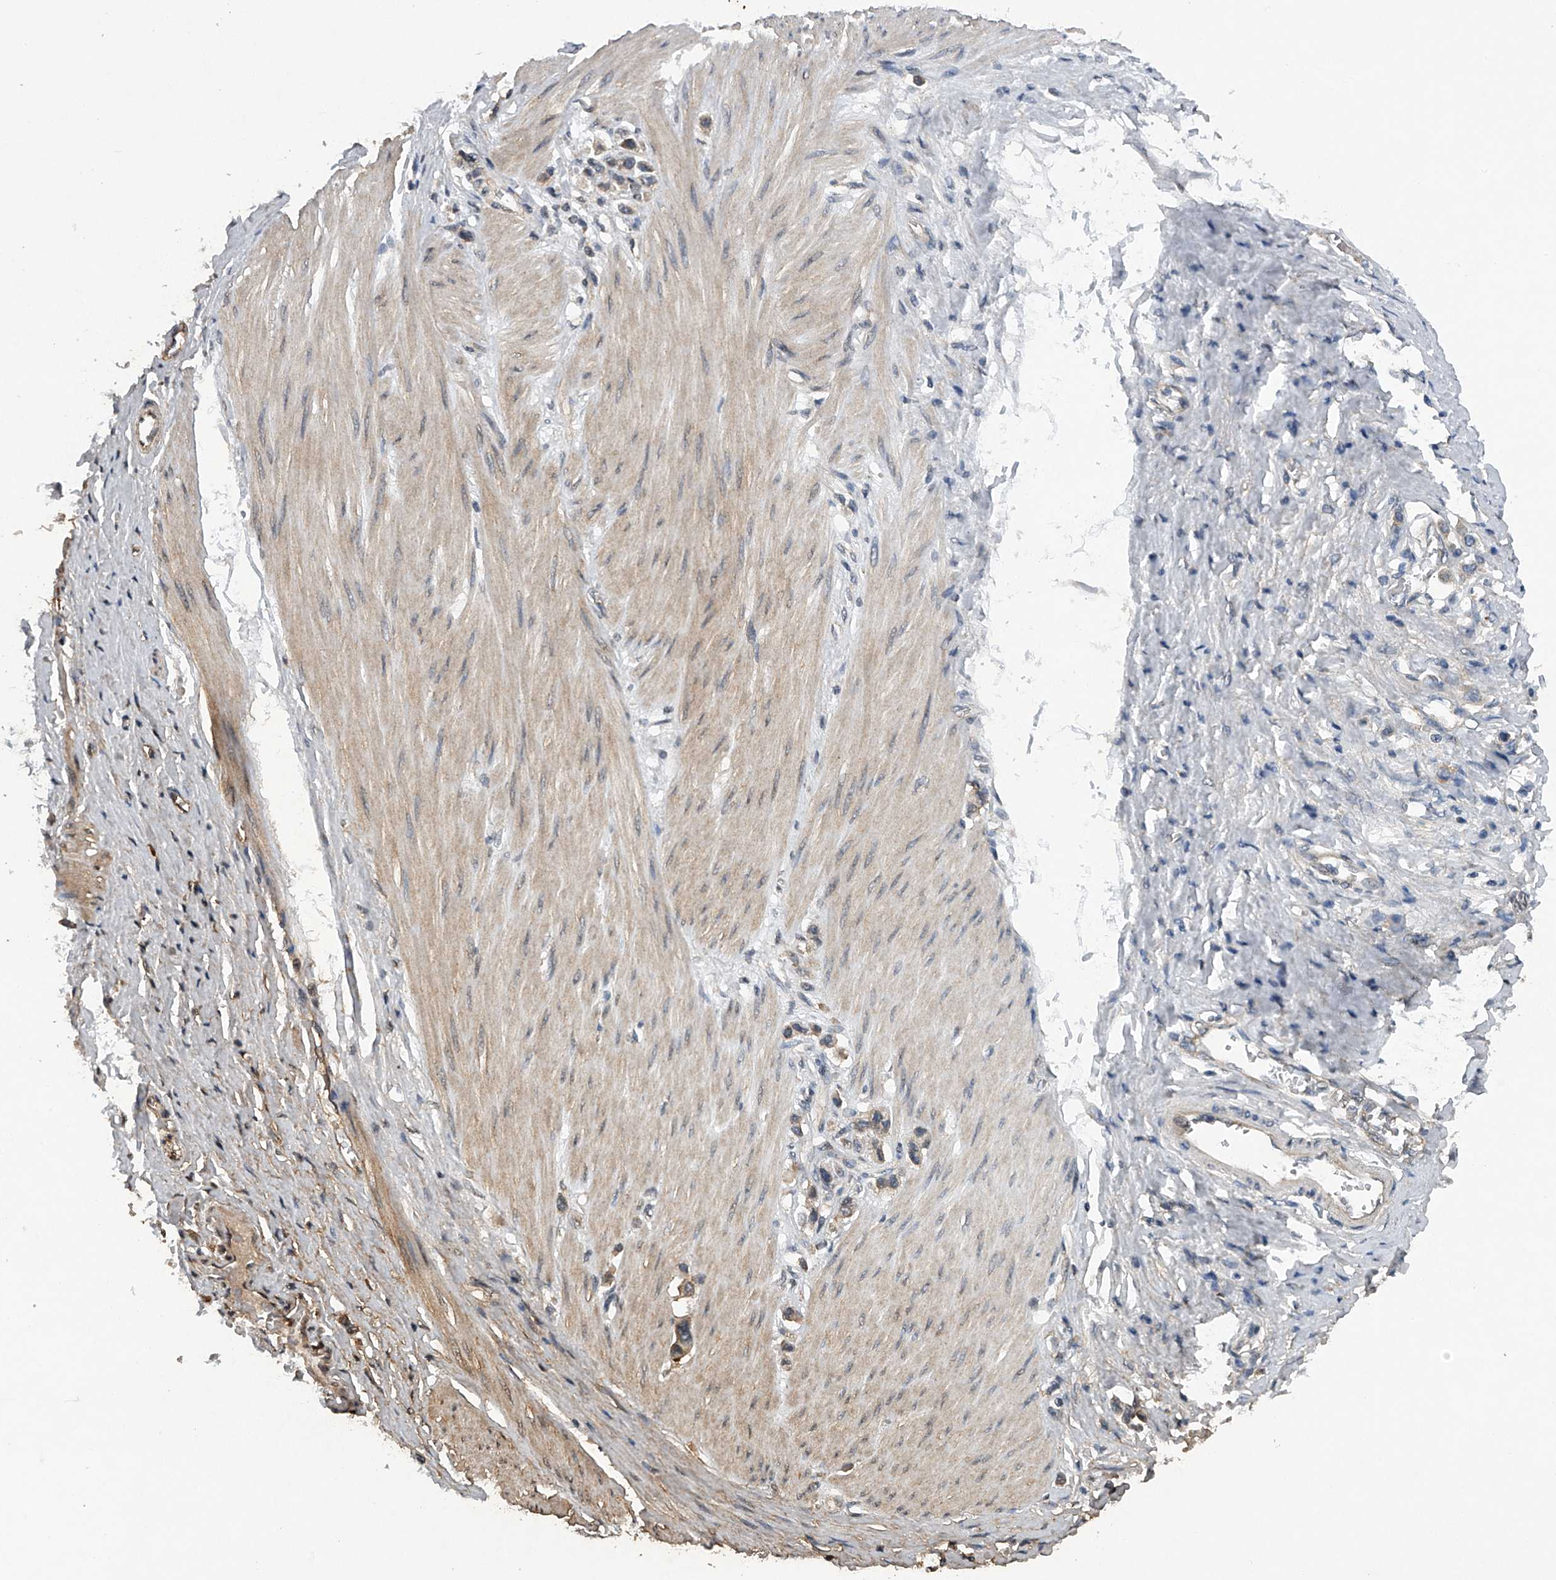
{"staining": {"intensity": "weak", "quantity": ">75%", "location": "cytoplasmic/membranous"}, "tissue": "stomach cancer", "cell_type": "Tumor cells", "image_type": "cancer", "snomed": [{"axis": "morphology", "description": "Adenocarcinoma, NOS"}, {"axis": "topography", "description": "Stomach"}], "caption": "Weak cytoplasmic/membranous positivity for a protein is present in approximately >75% of tumor cells of stomach adenocarcinoma using immunohistochemistry.", "gene": "RNF5", "patient": {"sex": "female", "age": 65}}